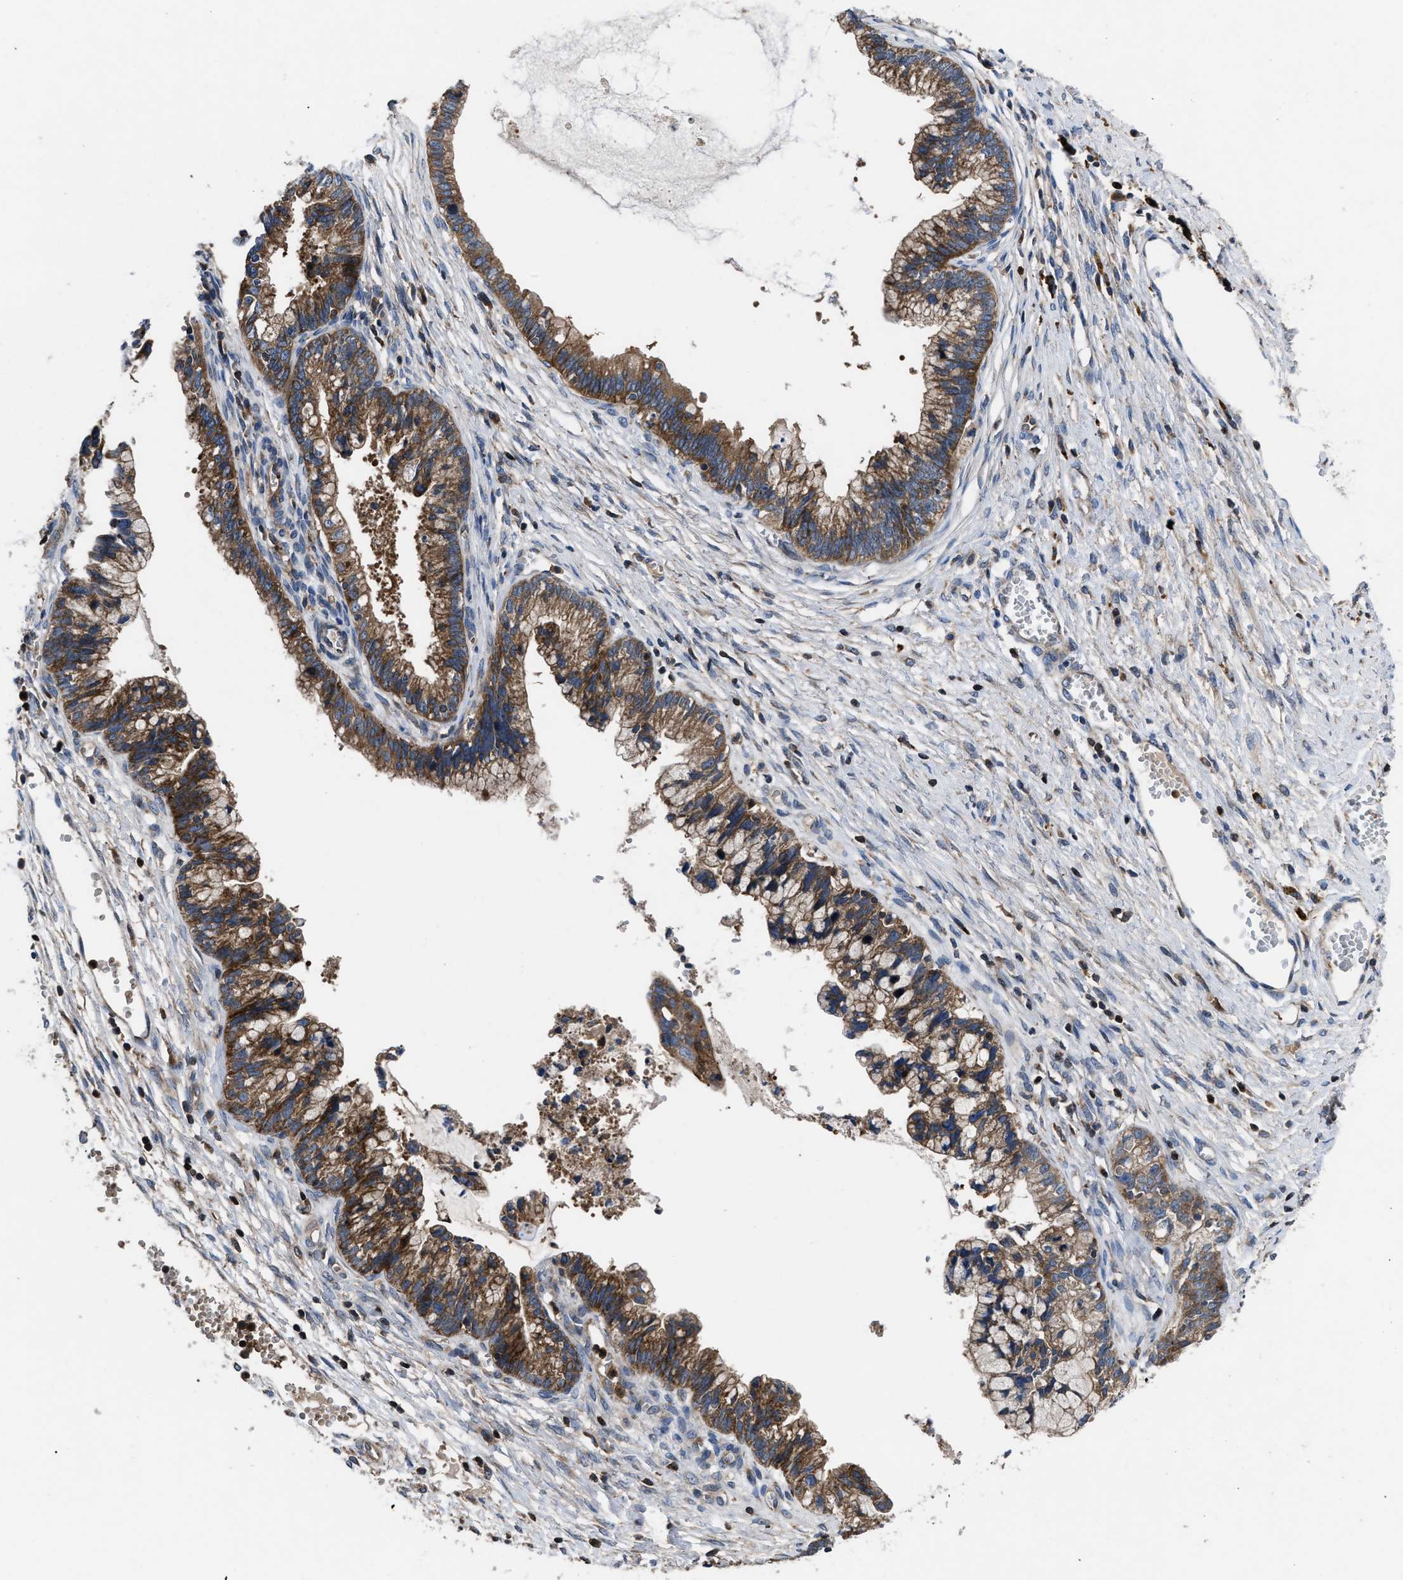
{"staining": {"intensity": "moderate", "quantity": ">75%", "location": "cytoplasmic/membranous"}, "tissue": "cervical cancer", "cell_type": "Tumor cells", "image_type": "cancer", "snomed": [{"axis": "morphology", "description": "Adenocarcinoma, NOS"}, {"axis": "topography", "description": "Cervix"}], "caption": "An image of cervical cancer (adenocarcinoma) stained for a protein demonstrates moderate cytoplasmic/membranous brown staining in tumor cells. (Stains: DAB (3,3'-diaminobenzidine) in brown, nuclei in blue, Microscopy: brightfield microscopy at high magnification).", "gene": "YBEY", "patient": {"sex": "female", "age": 44}}